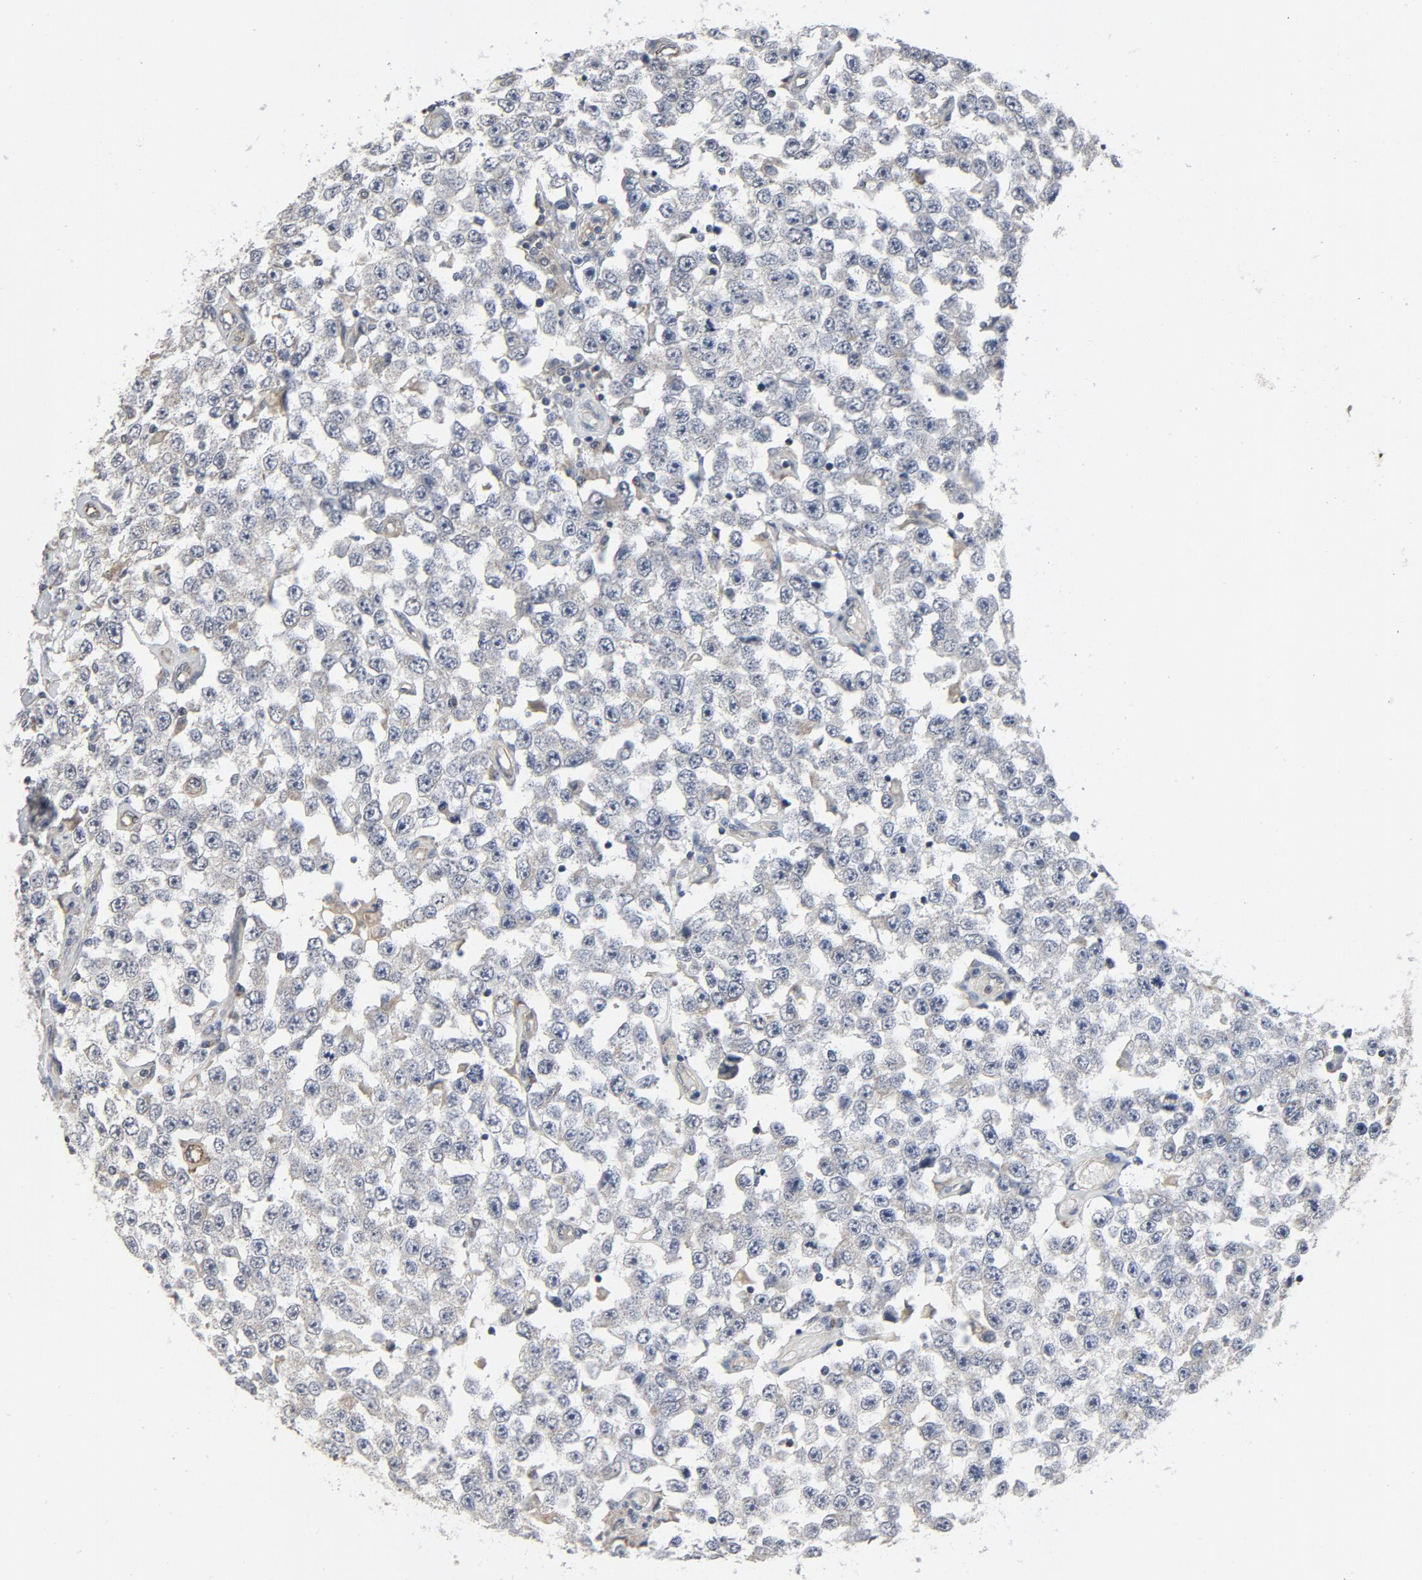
{"staining": {"intensity": "negative", "quantity": "none", "location": "none"}, "tissue": "testis cancer", "cell_type": "Tumor cells", "image_type": "cancer", "snomed": [{"axis": "morphology", "description": "Seminoma, NOS"}, {"axis": "topography", "description": "Testis"}], "caption": "IHC photomicrograph of seminoma (testis) stained for a protein (brown), which reveals no staining in tumor cells. The staining was performed using DAB (3,3'-diaminobenzidine) to visualize the protein expression in brown, while the nuclei were stained in blue with hematoxylin (Magnification: 20x).", "gene": "TRIOBP", "patient": {"sex": "male", "age": 52}}